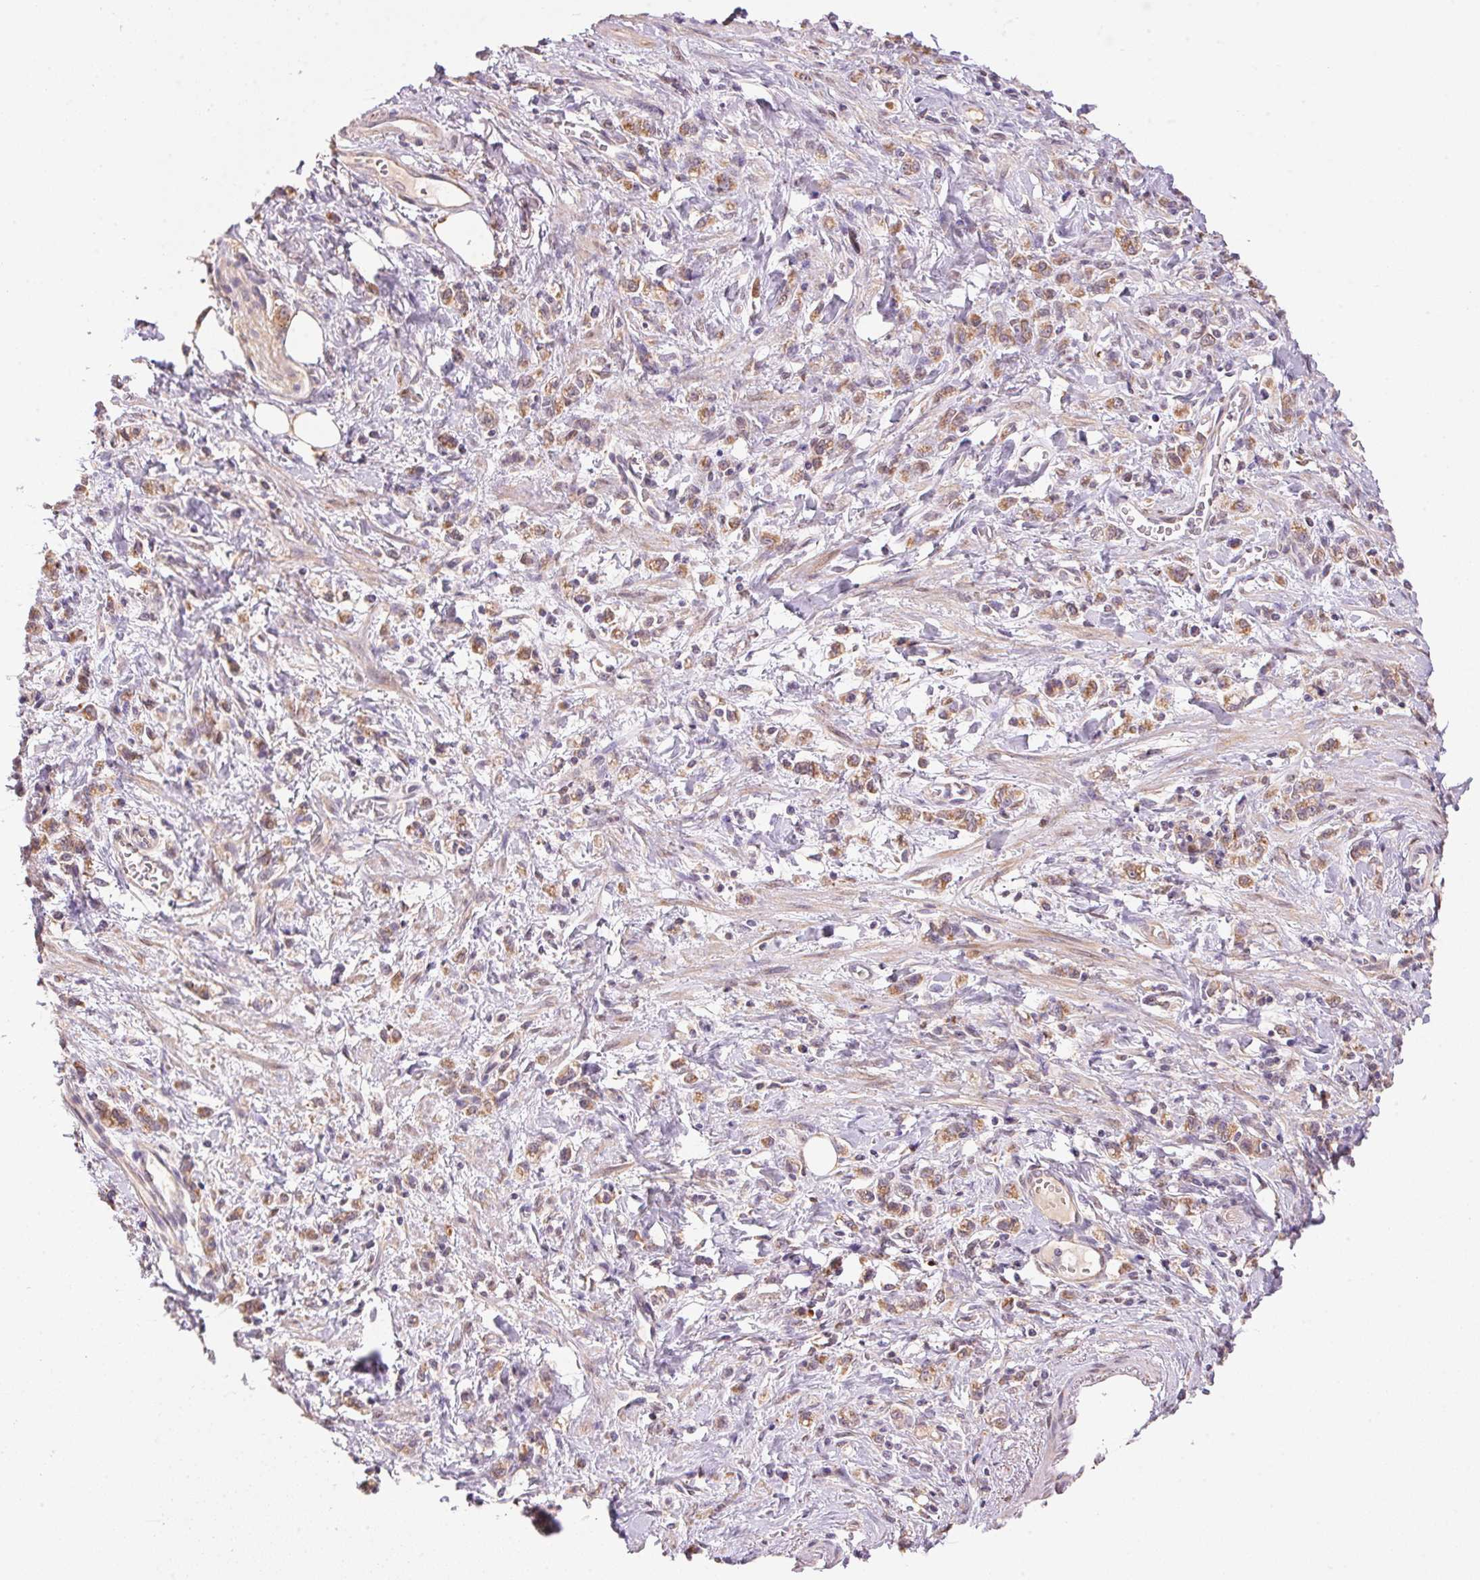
{"staining": {"intensity": "weak", "quantity": ">75%", "location": "cytoplasmic/membranous"}, "tissue": "stomach cancer", "cell_type": "Tumor cells", "image_type": "cancer", "snomed": [{"axis": "morphology", "description": "Adenocarcinoma, NOS"}, {"axis": "topography", "description": "Stomach"}], "caption": "Immunohistochemistry photomicrograph of neoplastic tissue: stomach cancer (adenocarcinoma) stained using immunohistochemistry shows low levels of weak protein expression localized specifically in the cytoplasmic/membranous of tumor cells, appearing as a cytoplasmic/membranous brown color.", "gene": "ADH5", "patient": {"sex": "male", "age": 77}}